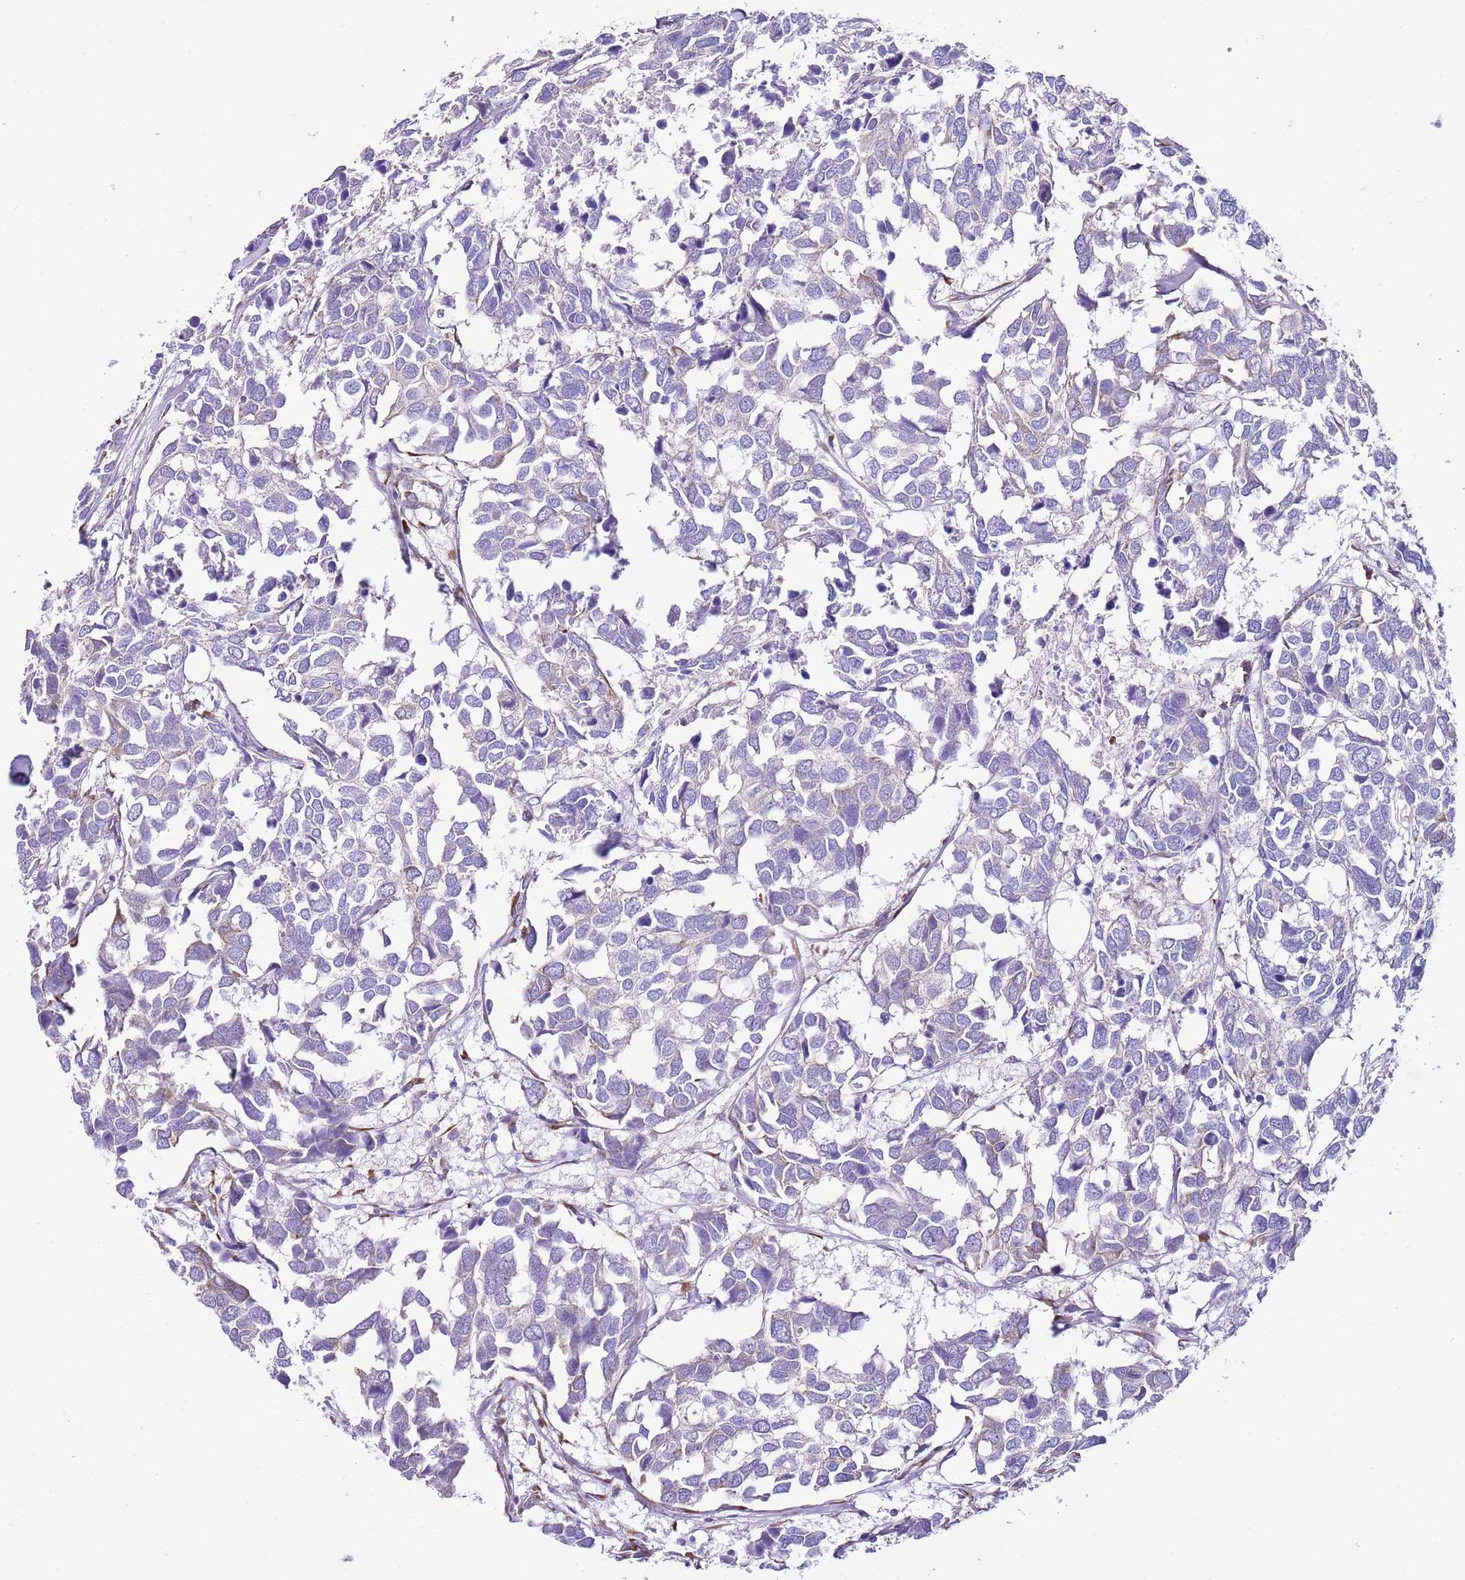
{"staining": {"intensity": "negative", "quantity": "none", "location": "none"}, "tissue": "breast cancer", "cell_type": "Tumor cells", "image_type": "cancer", "snomed": [{"axis": "morphology", "description": "Duct carcinoma"}, {"axis": "topography", "description": "Breast"}], "caption": "Infiltrating ductal carcinoma (breast) was stained to show a protein in brown. There is no significant positivity in tumor cells.", "gene": "RPS10", "patient": {"sex": "female", "age": 83}}